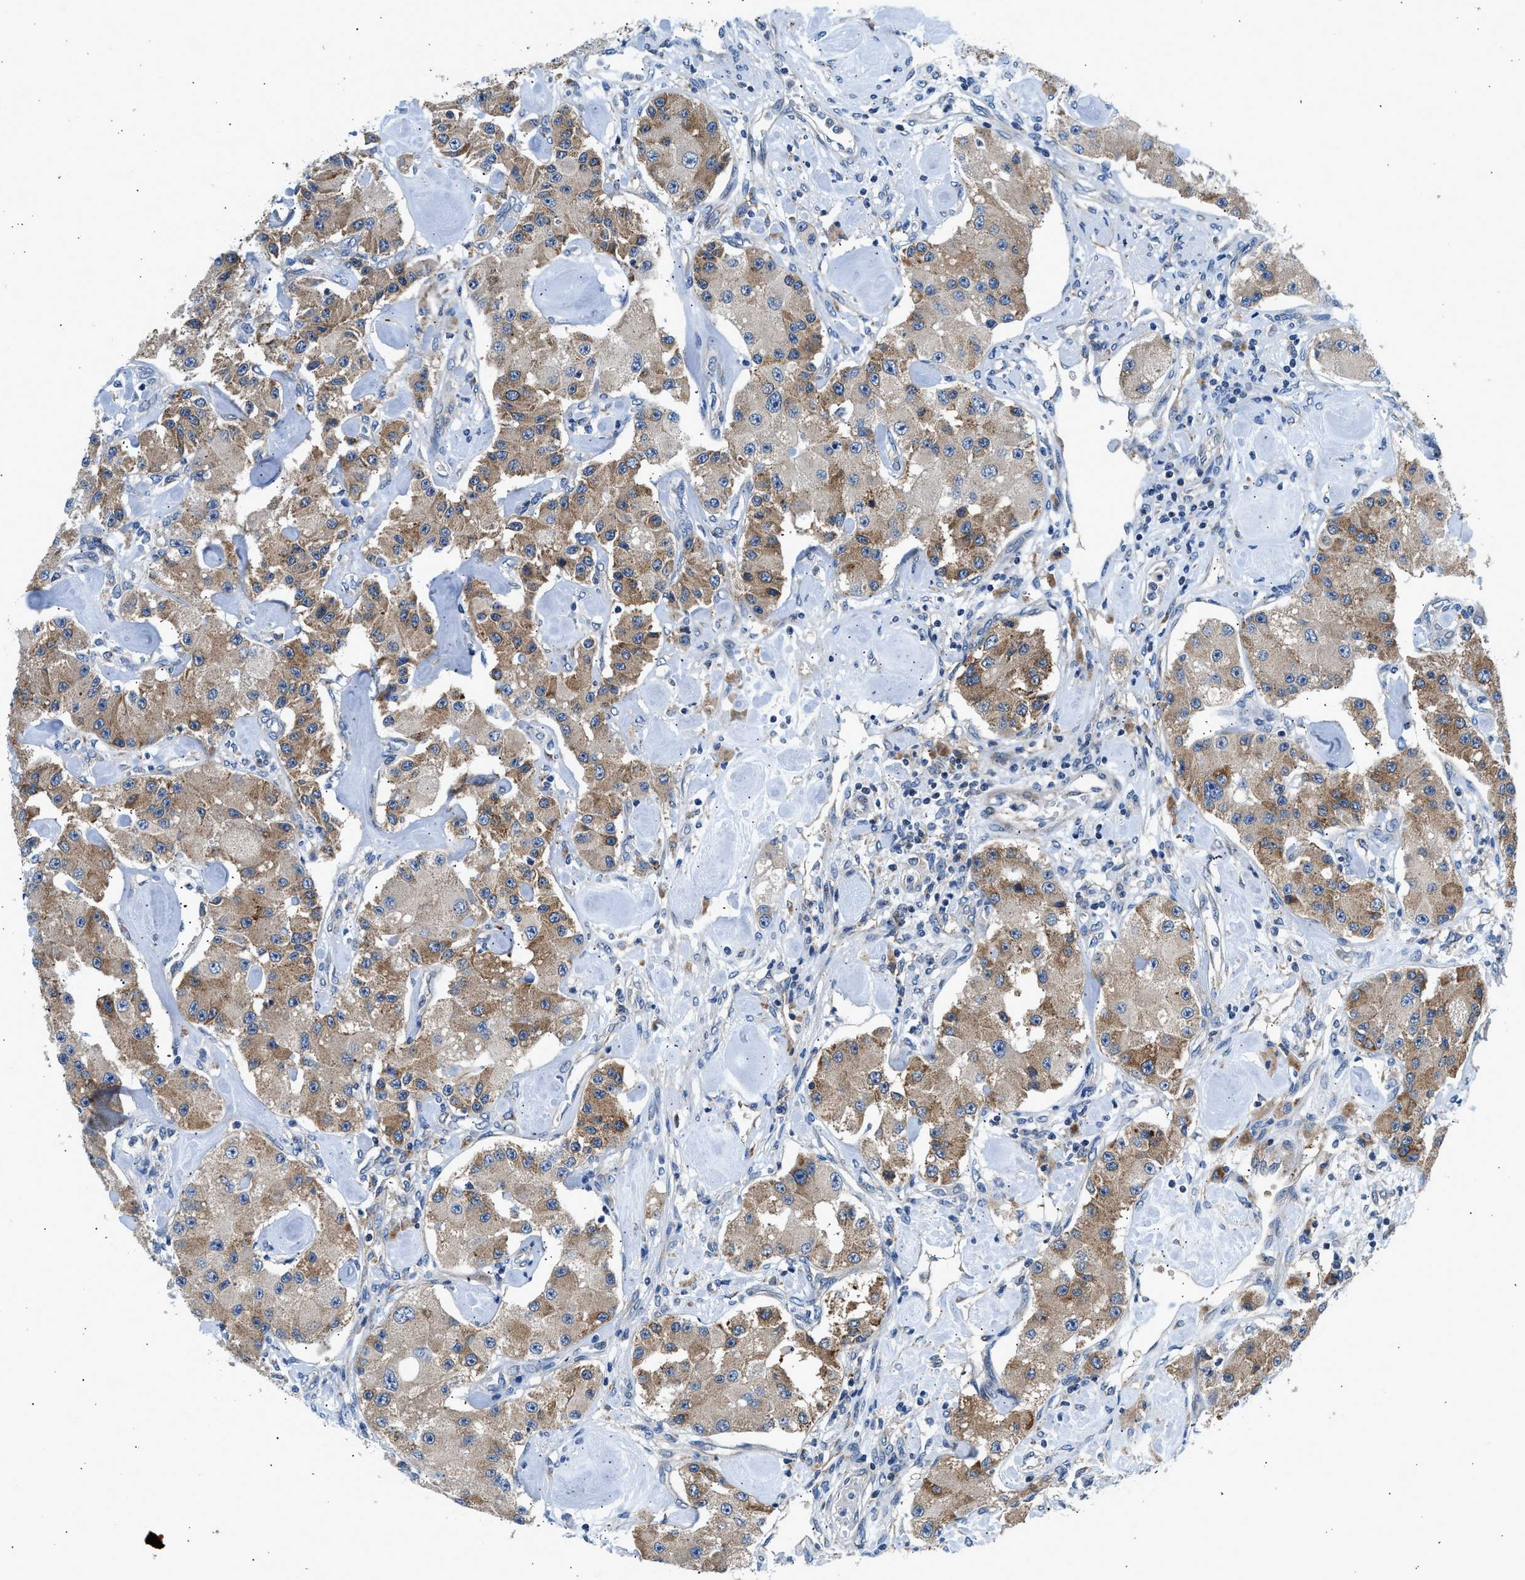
{"staining": {"intensity": "moderate", "quantity": ">75%", "location": "cytoplasmic/membranous"}, "tissue": "carcinoid", "cell_type": "Tumor cells", "image_type": "cancer", "snomed": [{"axis": "morphology", "description": "Carcinoid, malignant, NOS"}, {"axis": "topography", "description": "Pancreas"}], "caption": "Carcinoid stained with a brown dye displays moderate cytoplasmic/membranous positive expression in approximately >75% of tumor cells.", "gene": "LPIN2", "patient": {"sex": "male", "age": 41}}